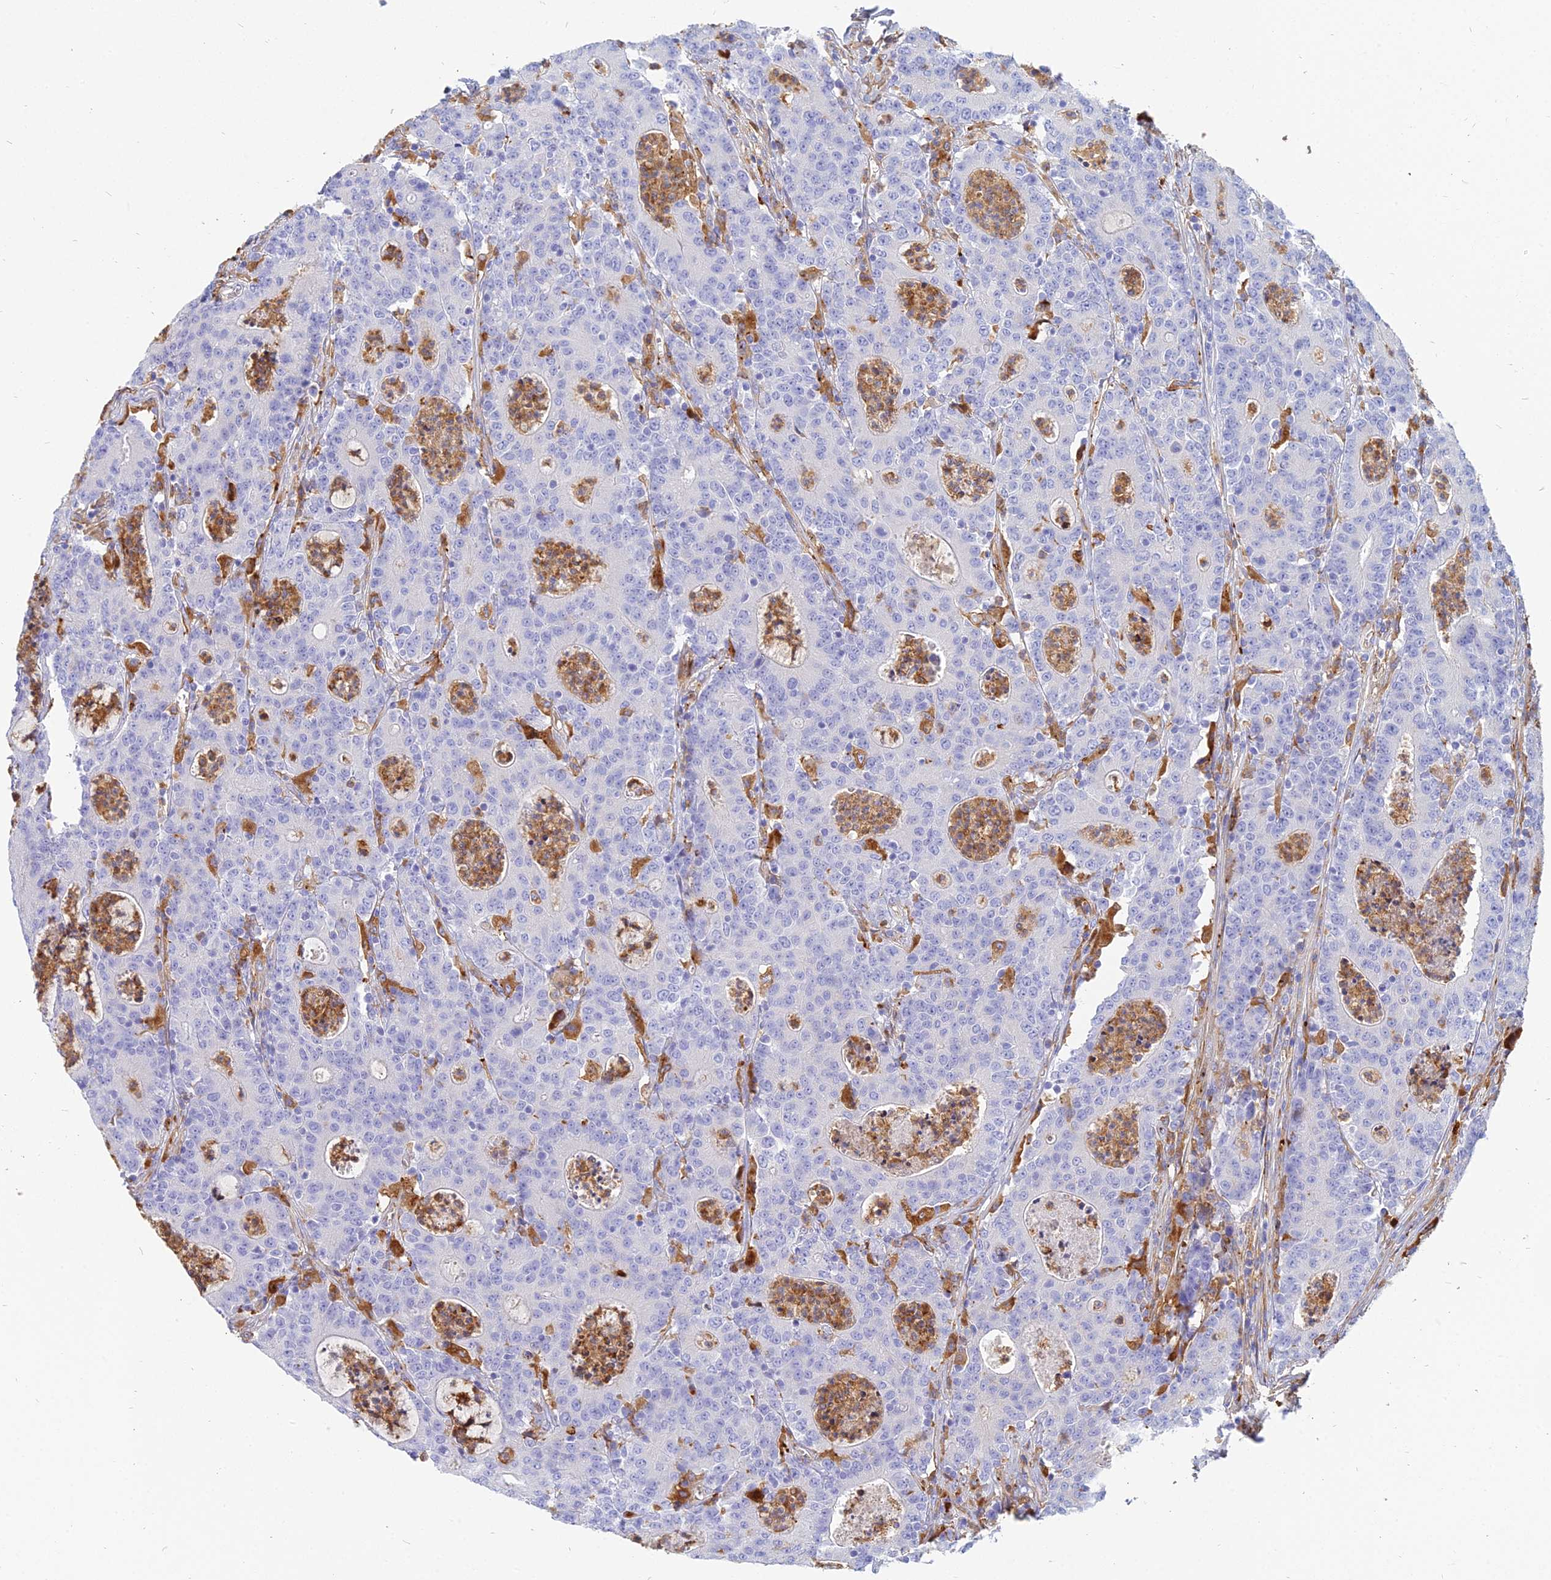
{"staining": {"intensity": "negative", "quantity": "none", "location": "none"}, "tissue": "colorectal cancer", "cell_type": "Tumor cells", "image_type": "cancer", "snomed": [{"axis": "morphology", "description": "Adenocarcinoma, NOS"}, {"axis": "topography", "description": "Colon"}], "caption": "Immunohistochemistry (IHC) histopathology image of colorectal cancer stained for a protein (brown), which shows no positivity in tumor cells.", "gene": "VAT1", "patient": {"sex": "male", "age": 83}}